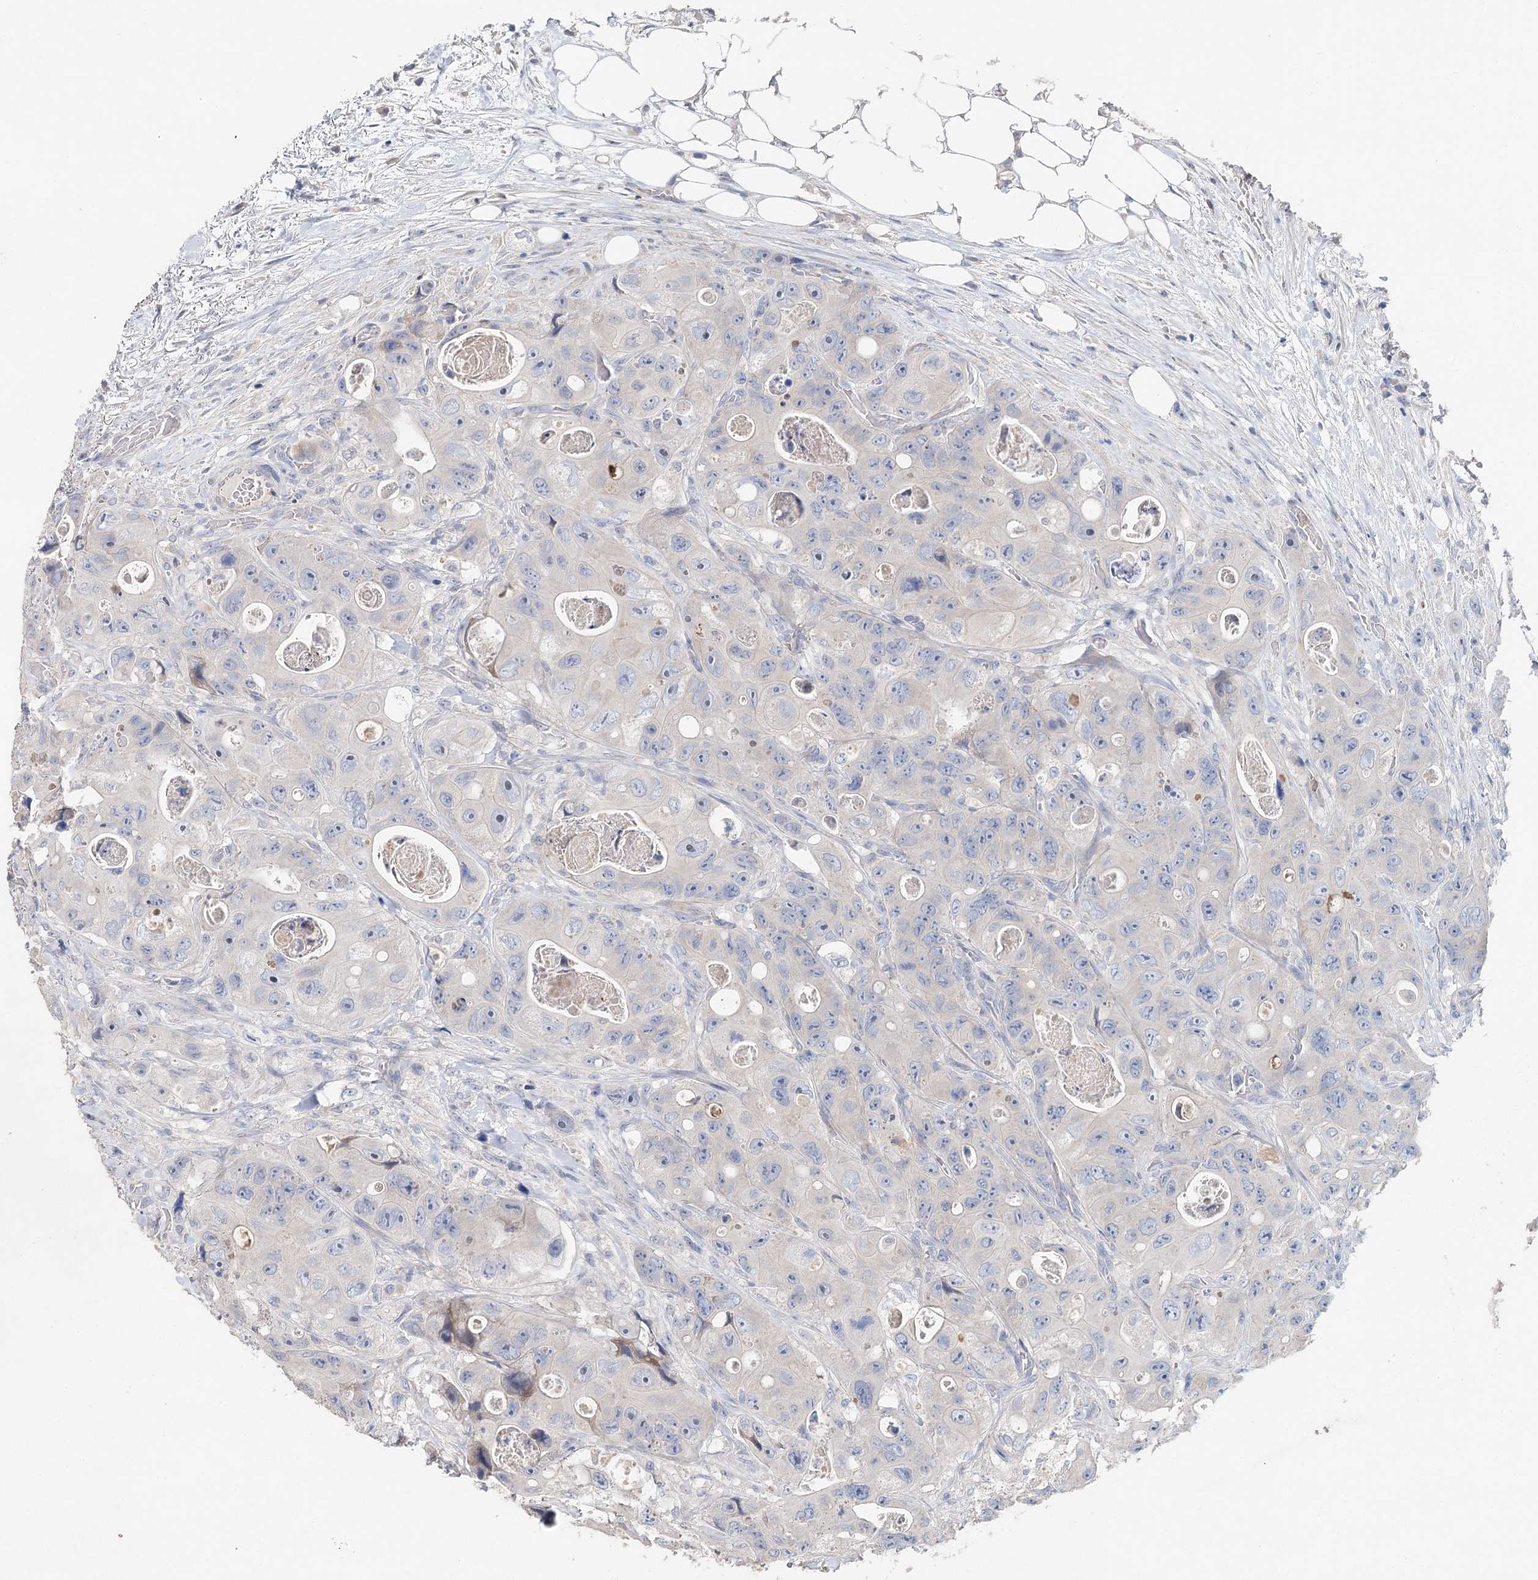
{"staining": {"intensity": "negative", "quantity": "none", "location": "none"}, "tissue": "colorectal cancer", "cell_type": "Tumor cells", "image_type": "cancer", "snomed": [{"axis": "morphology", "description": "Adenocarcinoma, NOS"}, {"axis": "topography", "description": "Colon"}], "caption": "Immunohistochemistry (IHC) of human colorectal cancer shows no expression in tumor cells.", "gene": "MYL6B", "patient": {"sex": "female", "age": 46}}